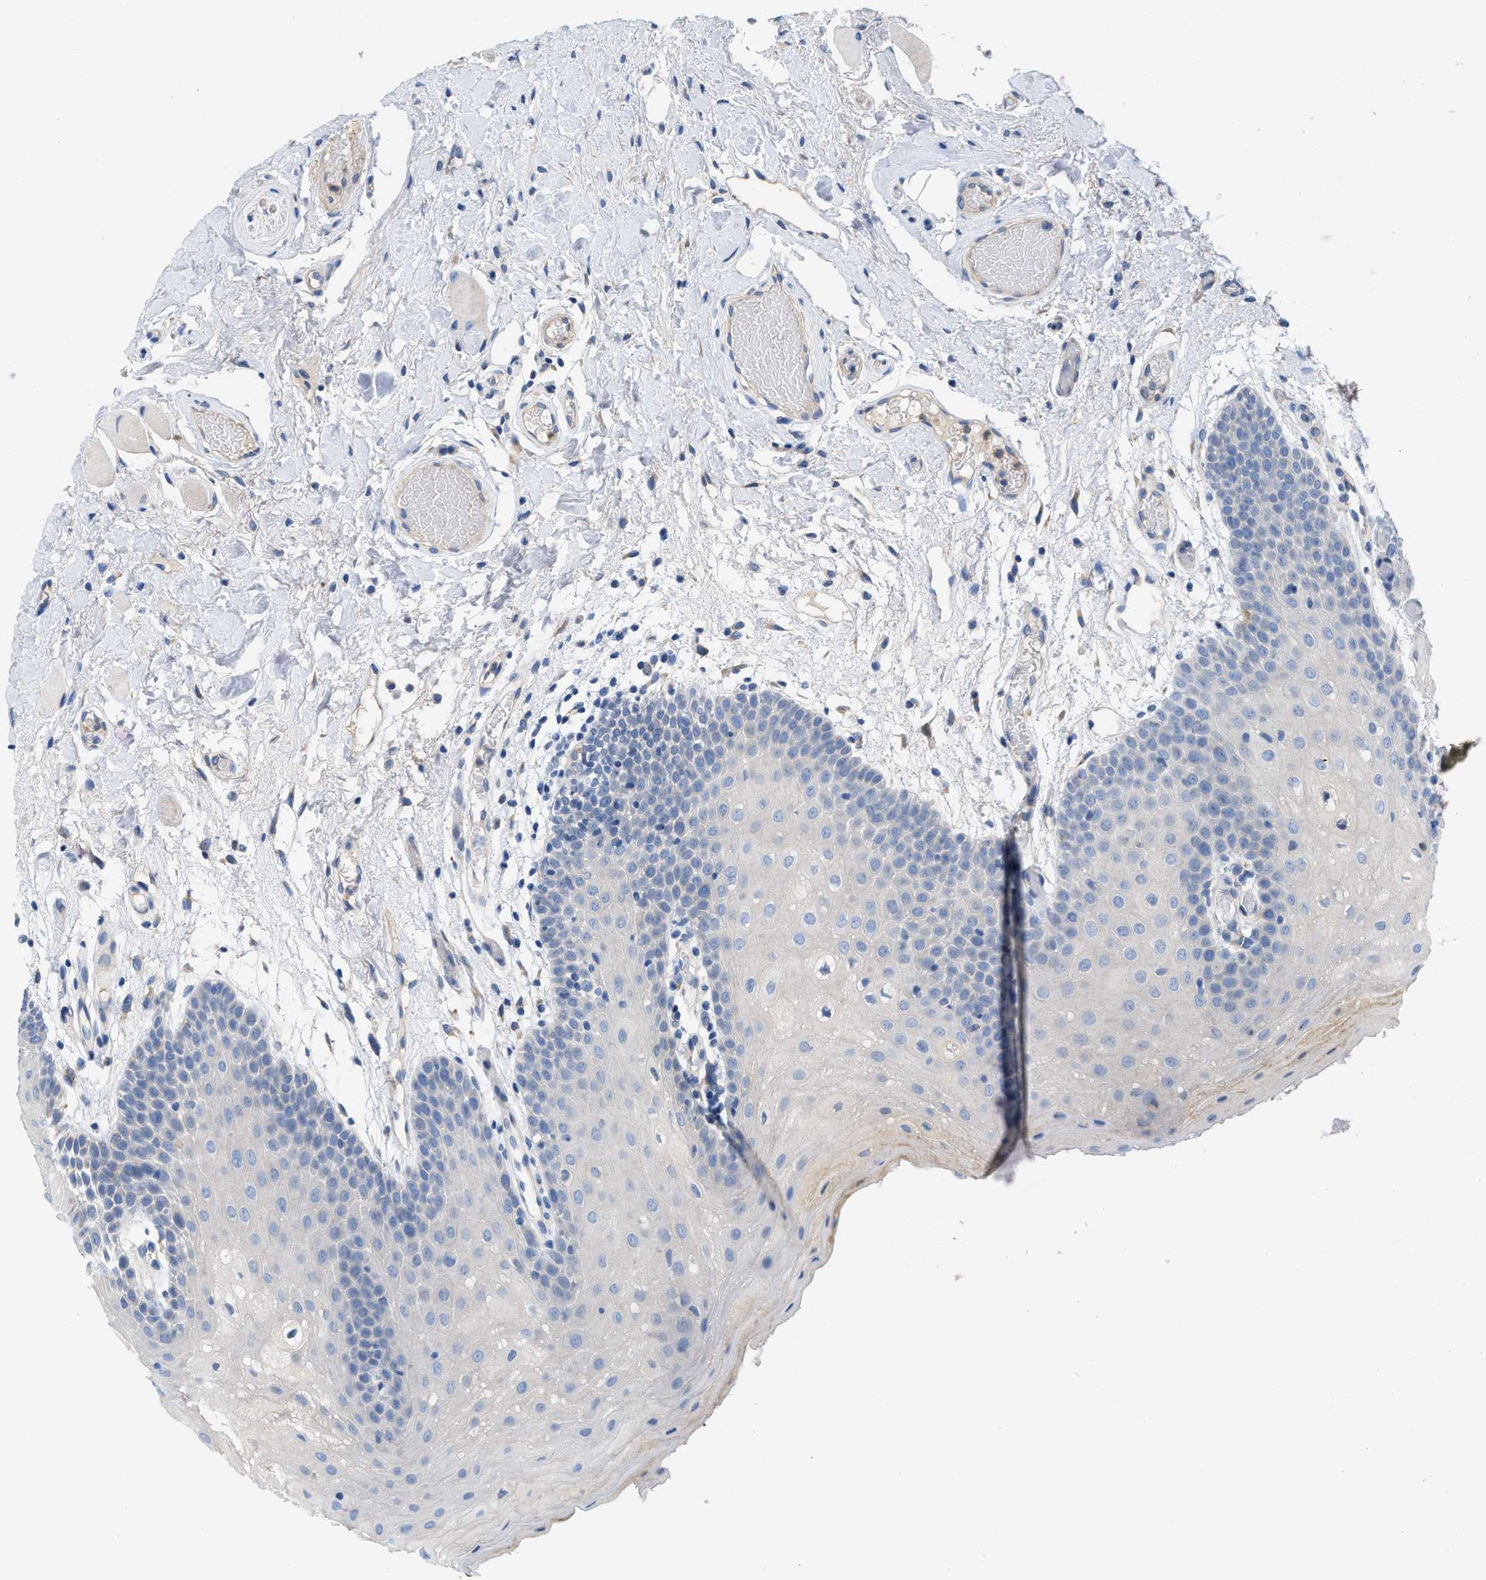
{"staining": {"intensity": "negative", "quantity": "none", "location": "none"}, "tissue": "oral mucosa", "cell_type": "Squamous epithelial cells", "image_type": "normal", "snomed": [{"axis": "morphology", "description": "Normal tissue, NOS"}, {"axis": "morphology", "description": "Squamous cell carcinoma, NOS"}, {"axis": "topography", "description": "Oral tissue"}, {"axis": "topography", "description": "Head-Neck"}], "caption": "The immunohistochemistry micrograph has no significant positivity in squamous epithelial cells of oral mucosa.", "gene": "CPA2", "patient": {"sex": "male", "age": 71}}